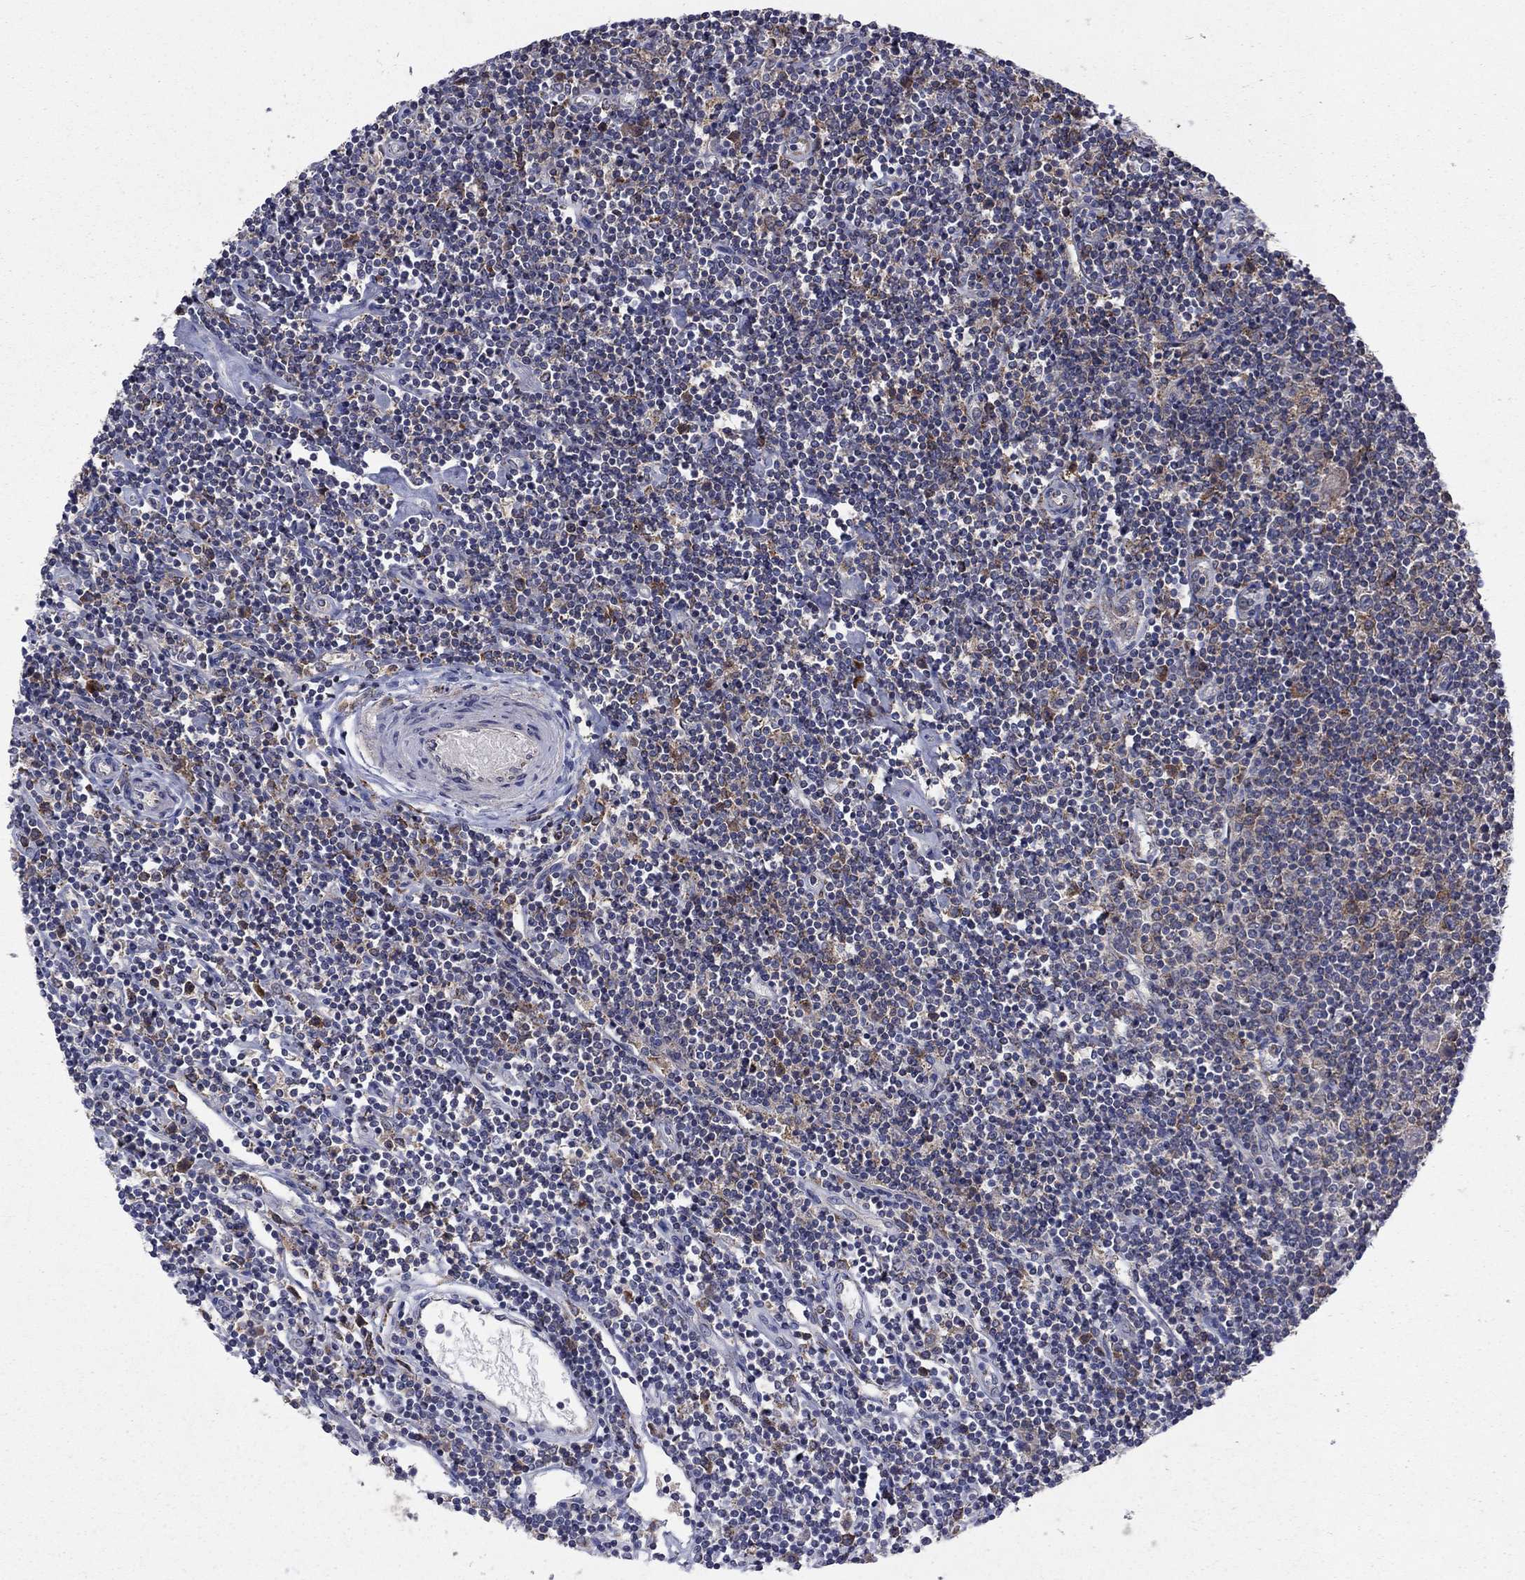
{"staining": {"intensity": "weak", "quantity": "25%-75%", "location": "cytoplasmic/membranous"}, "tissue": "lymphoma", "cell_type": "Tumor cells", "image_type": "cancer", "snomed": [{"axis": "morphology", "description": "Hodgkin's disease, NOS"}, {"axis": "topography", "description": "Lymph node"}], "caption": "Immunohistochemistry (IHC) image of Hodgkin's disease stained for a protein (brown), which reveals low levels of weak cytoplasmic/membranous positivity in approximately 25%-75% of tumor cells.", "gene": "MEA1", "patient": {"sex": "male", "age": 40}}